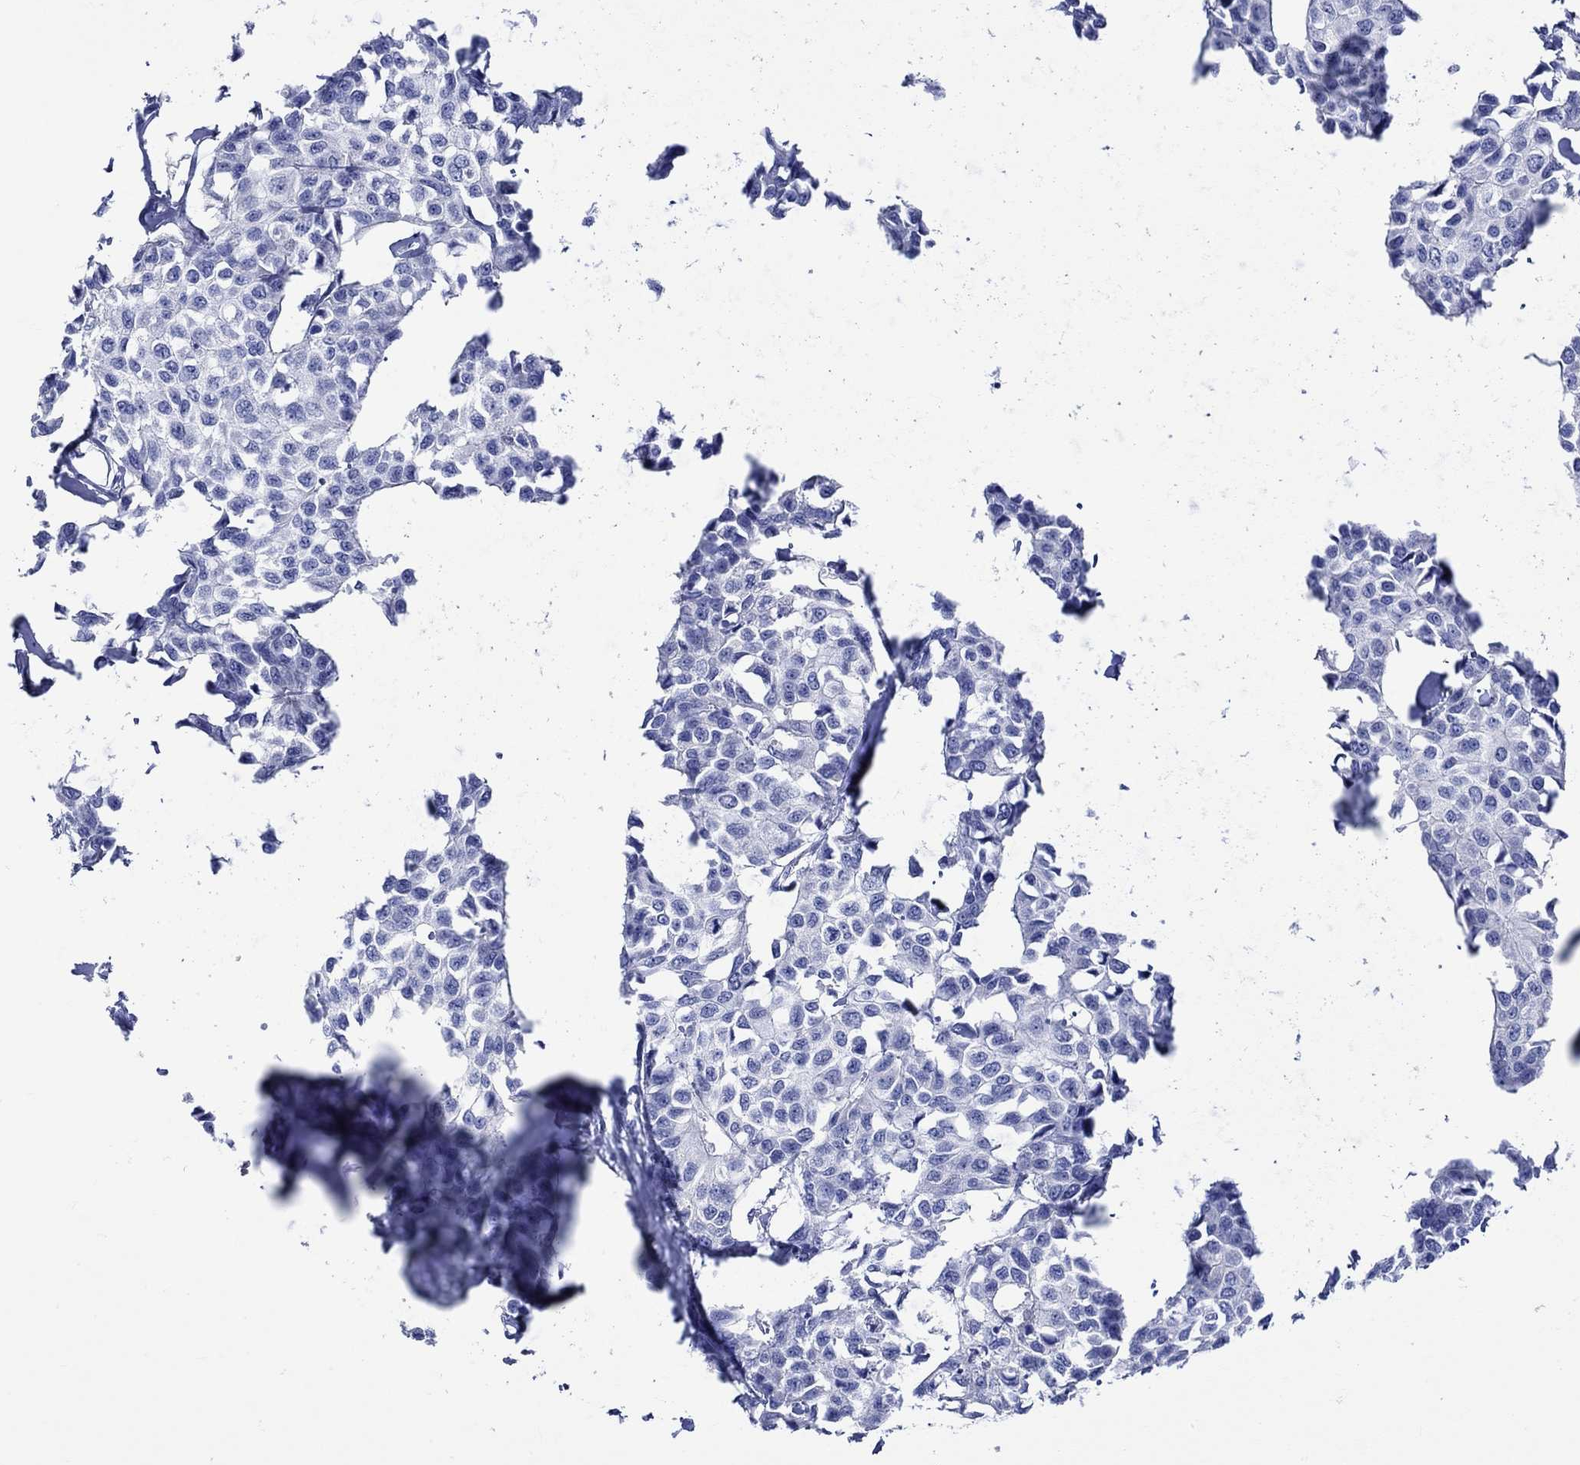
{"staining": {"intensity": "negative", "quantity": "none", "location": "none"}, "tissue": "breast cancer", "cell_type": "Tumor cells", "image_type": "cancer", "snomed": [{"axis": "morphology", "description": "Duct carcinoma"}, {"axis": "topography", "description": "Breast"}], "caption": "Immunohistochemistry (IHC) histopathology image of breast invasive ductal carcinoma stained for a protein (brown), which shows no expression in tumor cells.", "gene": "HARBI1", "patient": {"sex": "female", "age": 80}}